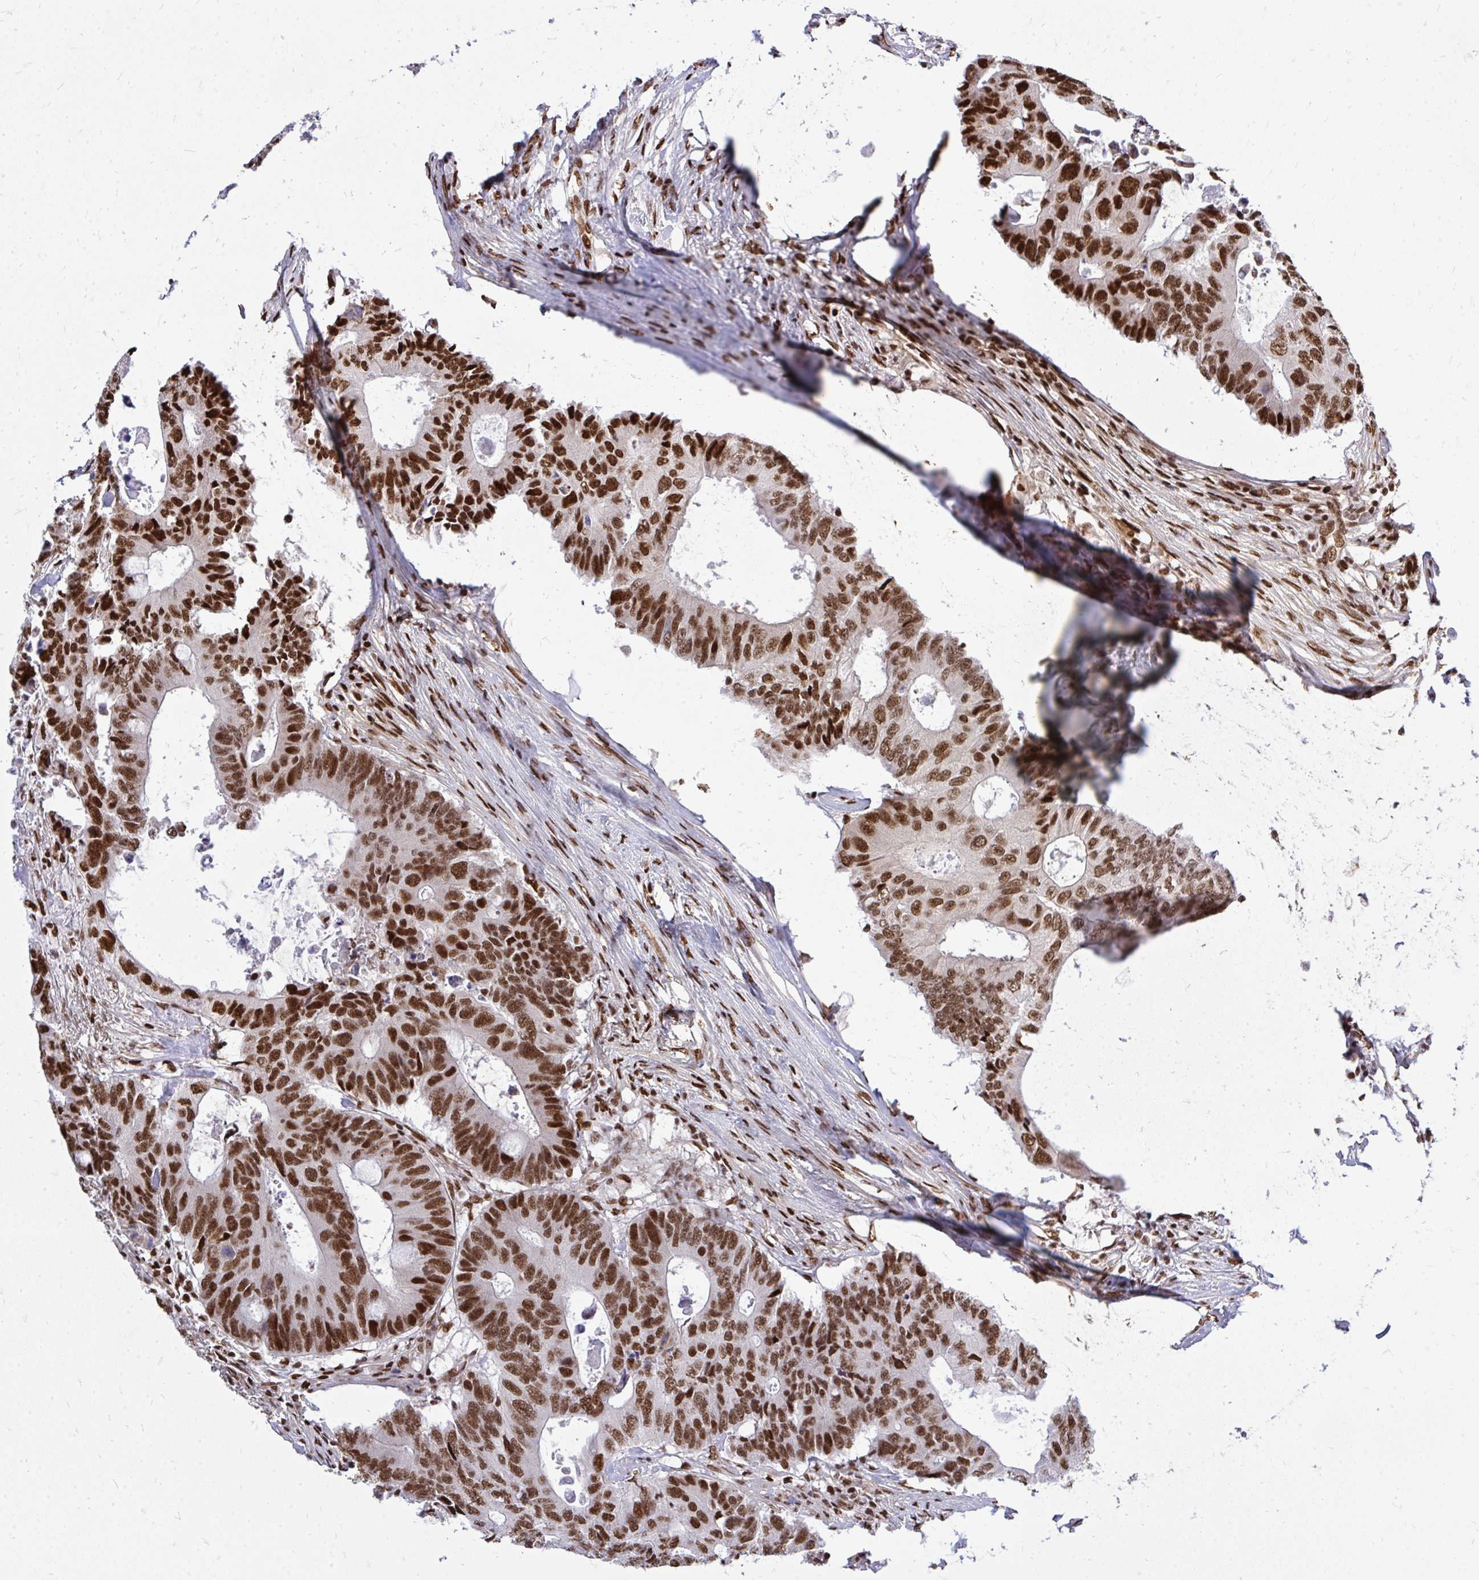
{"staining": {"intensity": "strong", "quantity": ">75%", "location": "nuclear"}, "tissue": "colorectal cancer", "cell_type": "Tumor cells", "image_type": "cancer", "snomed": [{"axis": "morphology", "description": "Adenocarcinoma, NOS"}, {"axis": "topography", "description": "Colon"}], "caption": "DAB immunohistochemical staining of adenocarcinoma (colorectal) demonstrates strong nuclear protein positivity in about >75% of tumor cells. The staining is performed using DAB brown chromogen to label protein expression. The nuclei are counter-stained blue using hematoxylin.", "gene": "TBL1Y", "patient": {"sex": "male", "age": 71}}